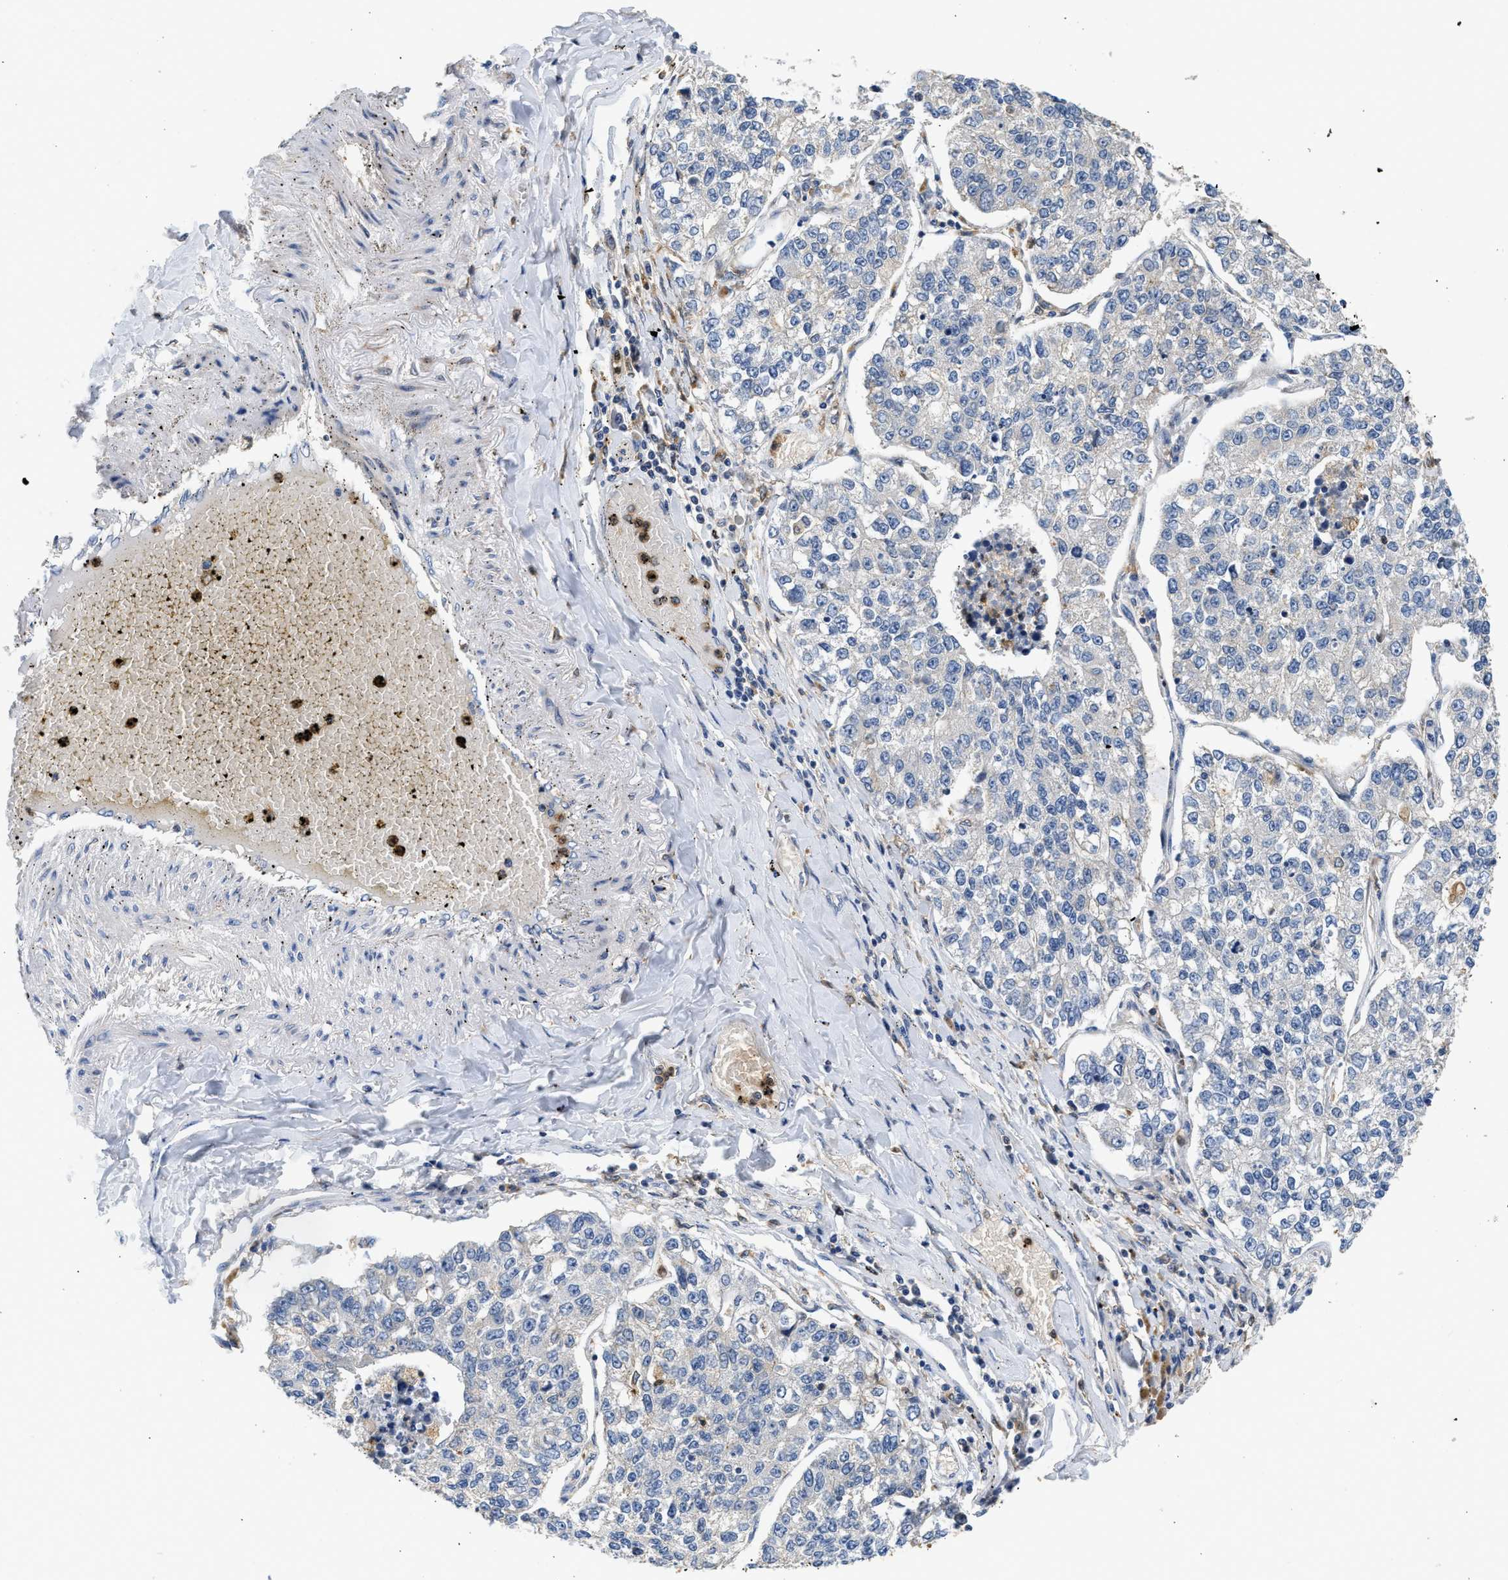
{"staining": {"intensity": "negative", "quantity": "none", "location": "none"}, "tissue": "lung cancer", "cell_type": "Tumor cells", "image_type": "cancer", "snomed": [{"axis": "morphology", "description": "Adenocarcinoma, NOS"}, {"axis": "topography", "description": "Lung"}], "caption": "DAB immunohistochemical staining of human adenocarcinoma (lung) exhibits no significant positivity in tumor cells.", "gene": "RAB31", "patient": {"sex": "male", "age": 49}}